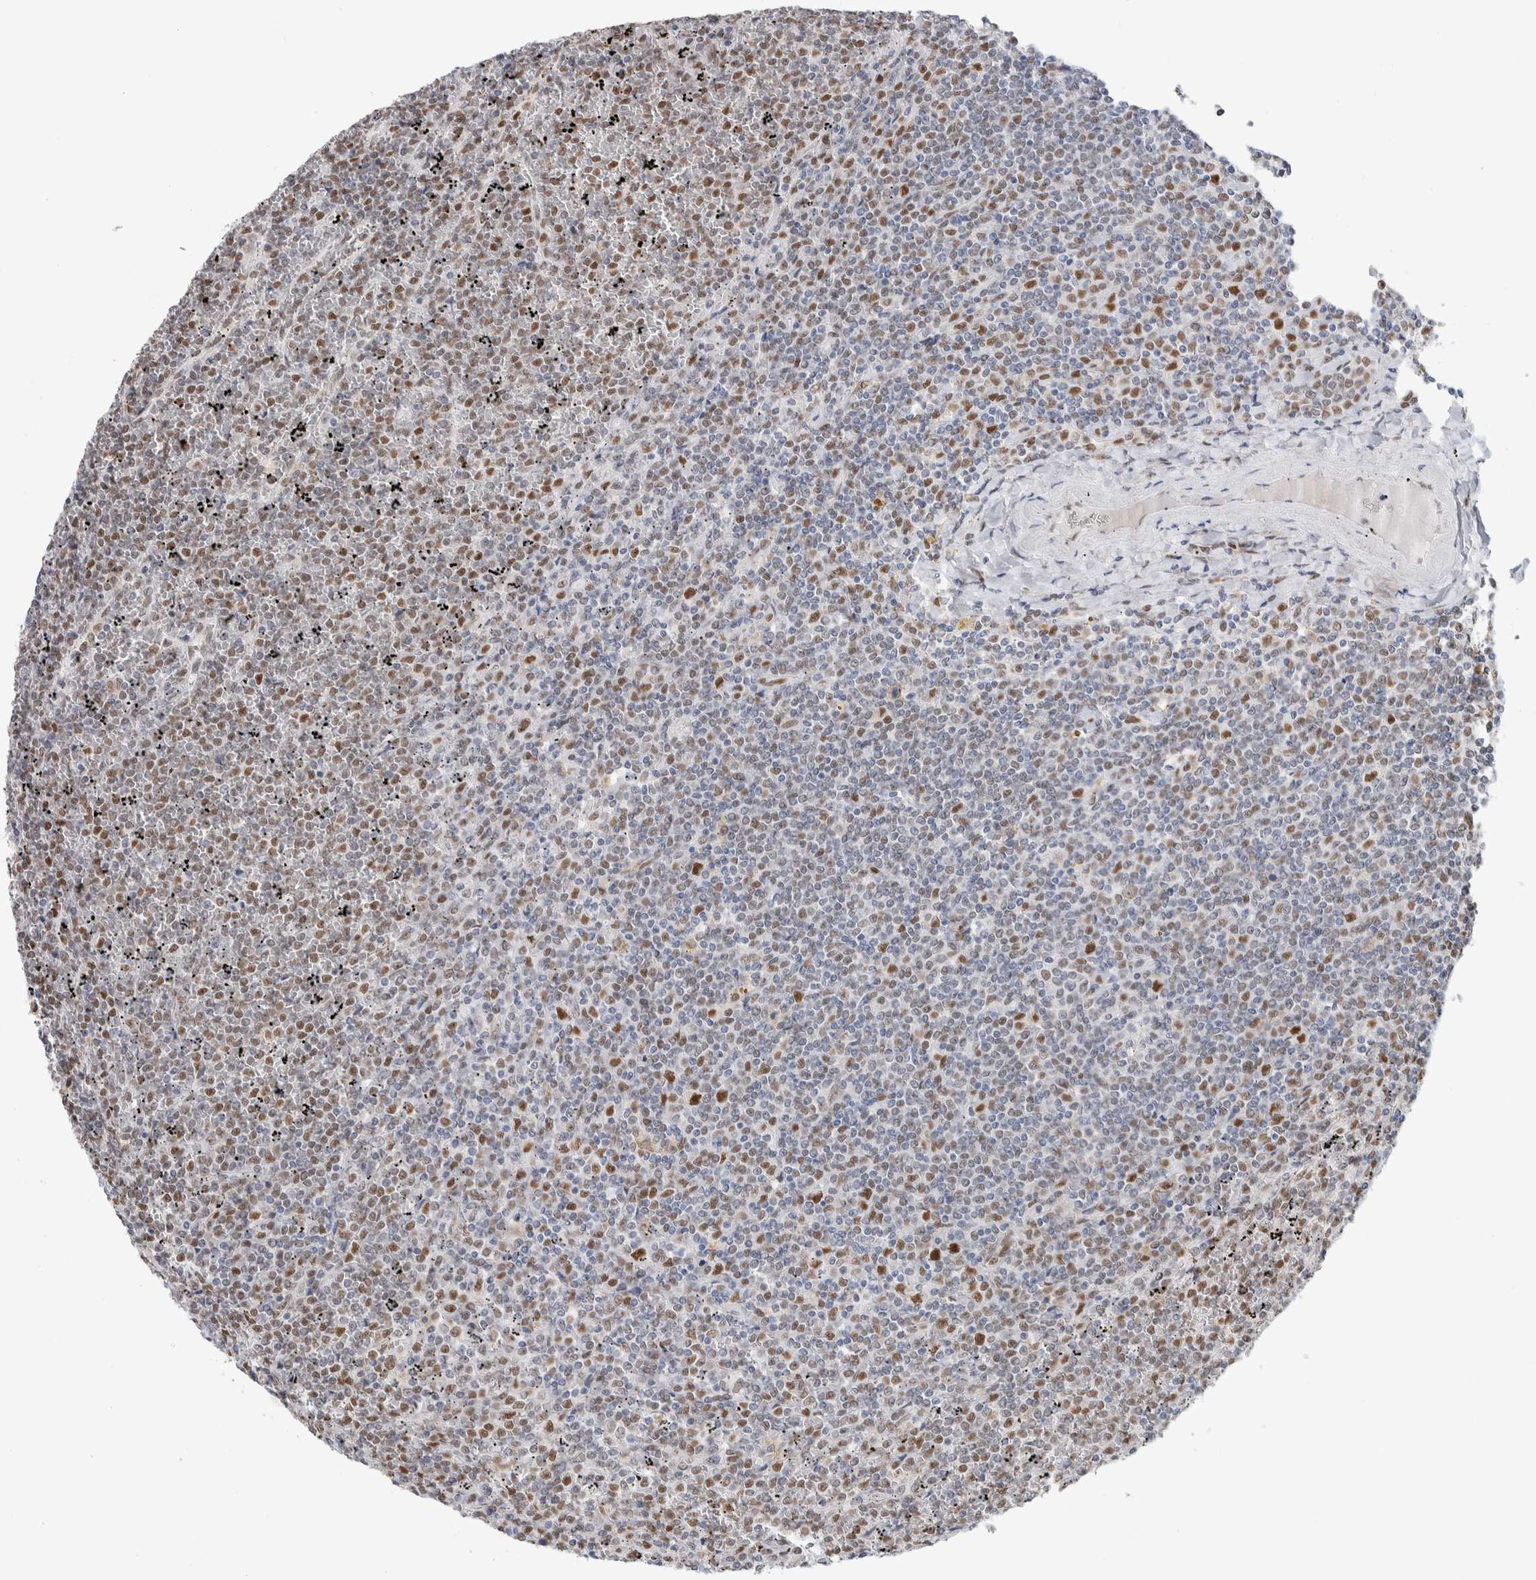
{"staining": {"intensity": "moderate", "quantity": "25%-75%", "location": "nuclear"}, "tissue": "lymphoma", "cell_type": "Tumor cells", "image_type": "cancer", "snomed": [{"axis": "morphology", "description": "Malignant lymphoma, non-Hodgkin's type, Low grade"}, {"axis": "topography", "description": "Spleen"}], "caption": "Malignant lymphoma, non-Hodgkin's type (low-grade) stained with immunohistochemistry exhibits moderate nuclear staining in about 25%-75% of tumor cells.", "gene": "PRMT1", "patient": {"sex": "female", "age": 19}}